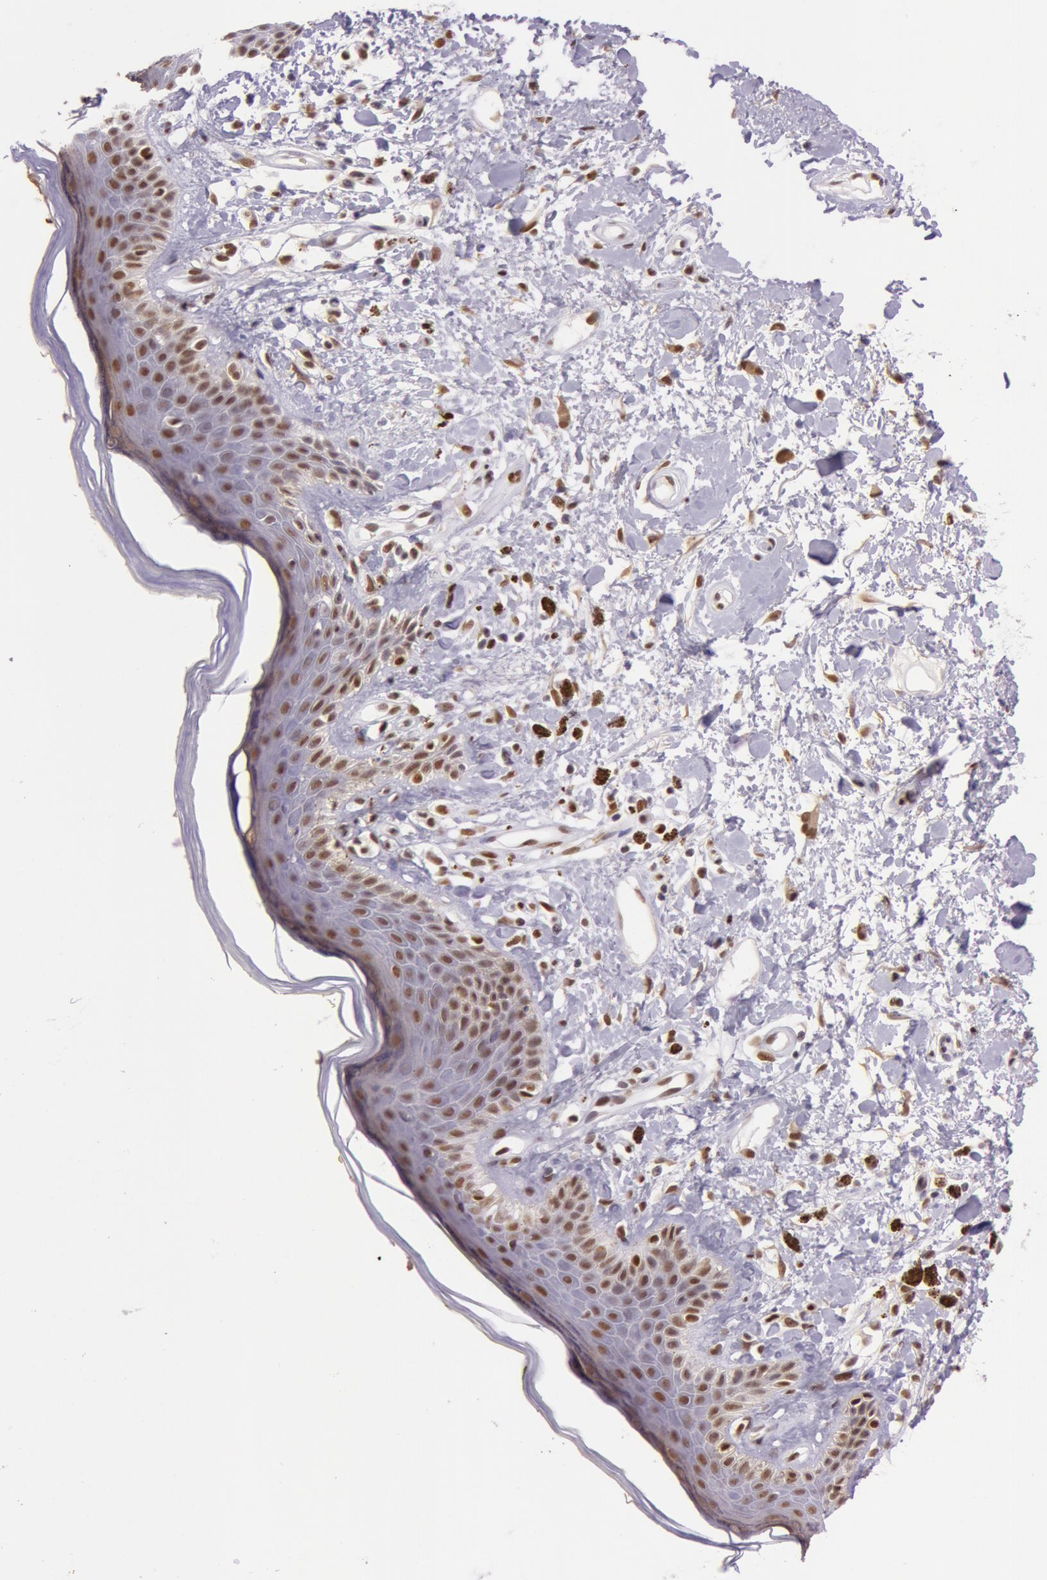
{"staining": {"intensity": "moderate", "quantity": "25%-75%", "location": "nuclear"}, "tissue": "skin", "cell_type": "Epidermal cells", "image_type": "normal", "snomed": [{"axis": "morphology", "description": "Normal tissue, NOS"}, {"axis": "topography", "description": "Anal"}], "caption": "Immunohistochemical staining of benign skin displays moderate nuclear protein expression in approximately 25%-75% of epidermal cells.", "gene": "NBN", "patient": {"sex": "female", "age": 78}}